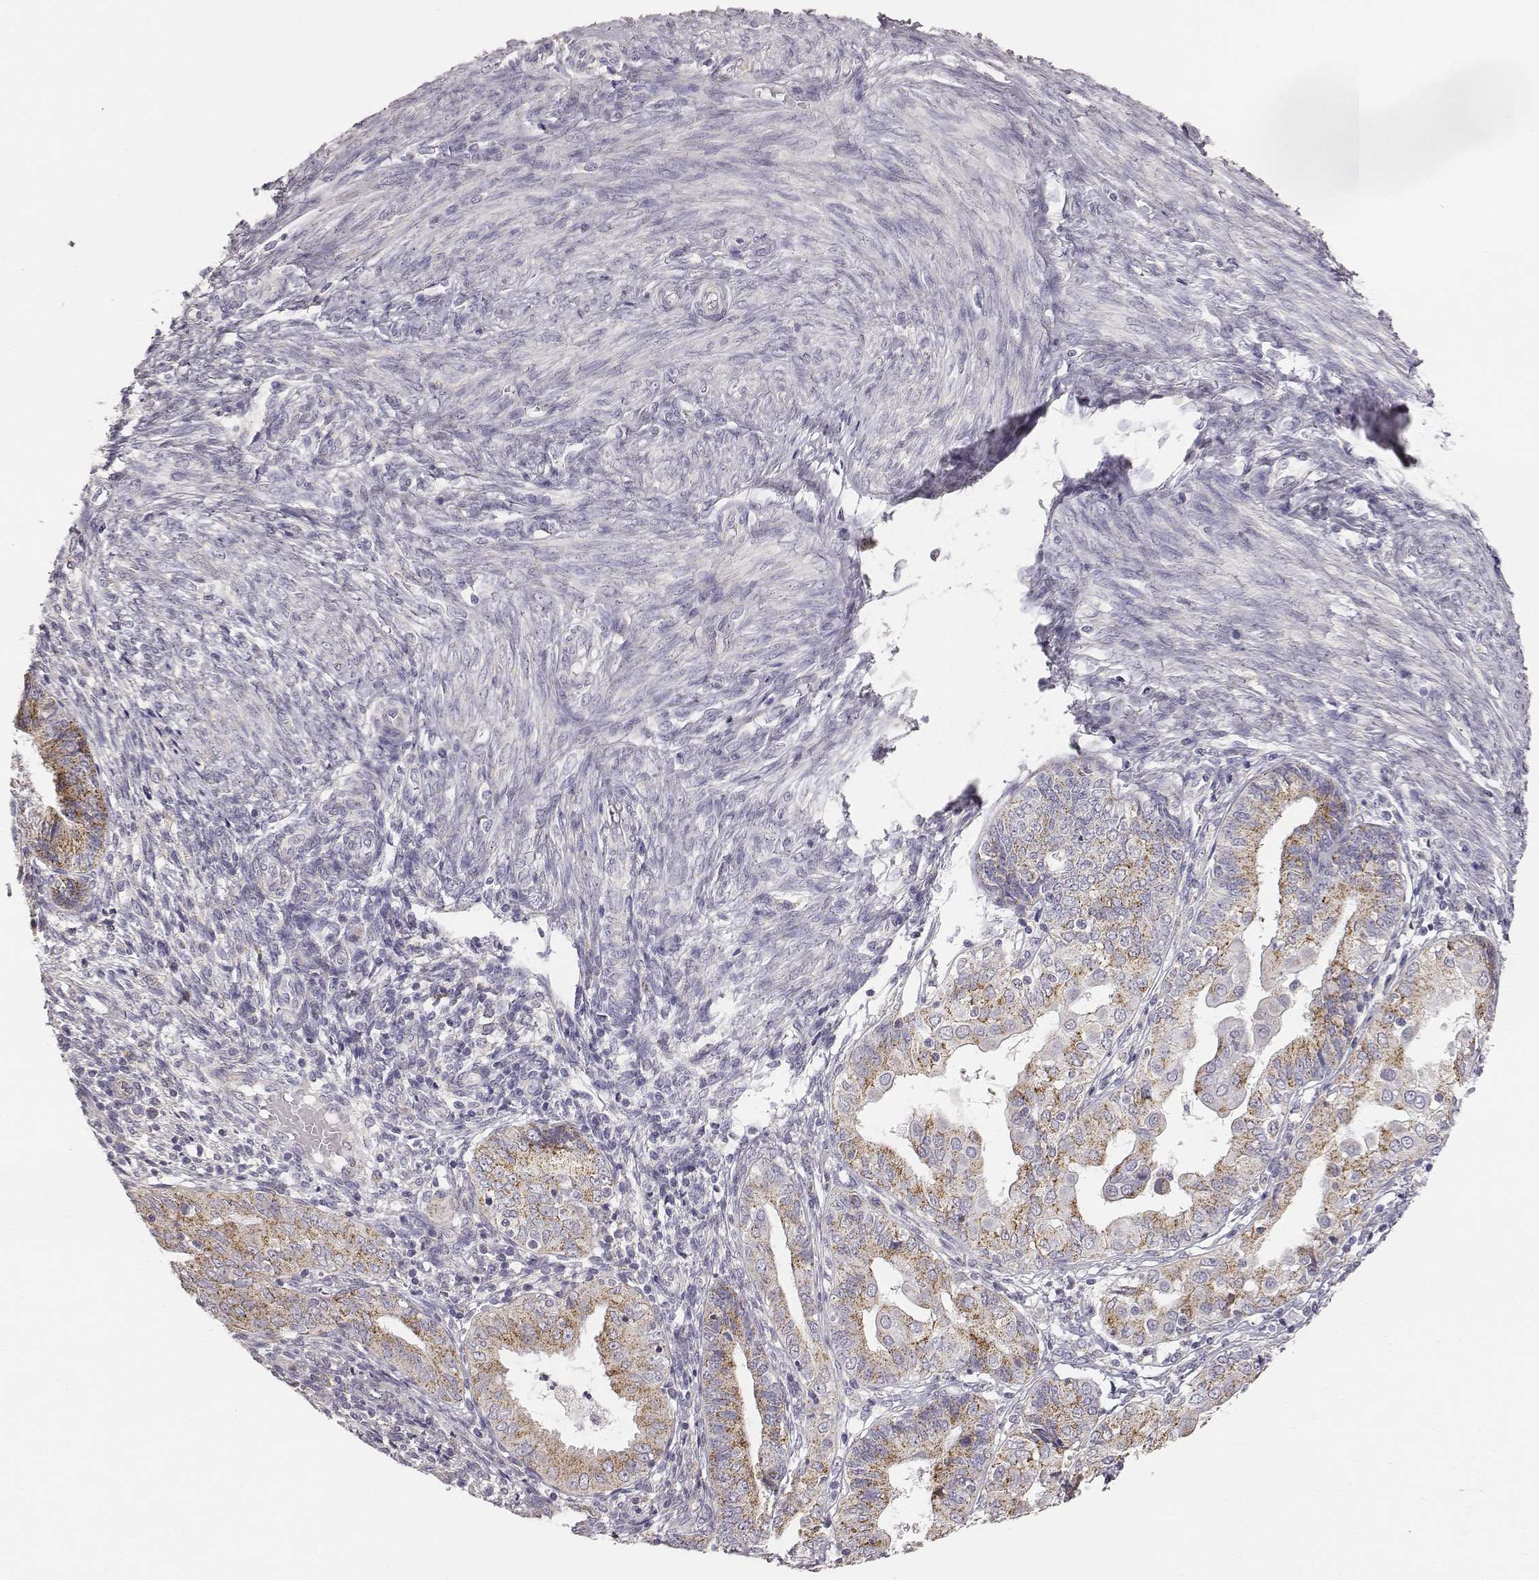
{"staining": {"intensity": "moderate", "quantity": ">75%", "location": "cytoplasmic/membranous"}, "tissue": "endometrial cancer", "cell_type": "Tumor cells", "image_type": "cancer", "snomed": [{"axis": "morphology", "description": "Adenocarcinoma, NOS"}, {"axis": "topography", "description": "Endometrium"}], "caption": "Immunohistochemistry (IHC) of human endometrial cancer (adenocarcinoma) reveals medium levels of moderate cytoplasmic/membranous expression in approximately >75% of tumor cells.", "gene": "ABCD3", "patient": {"sex": "female", "age": 68}}